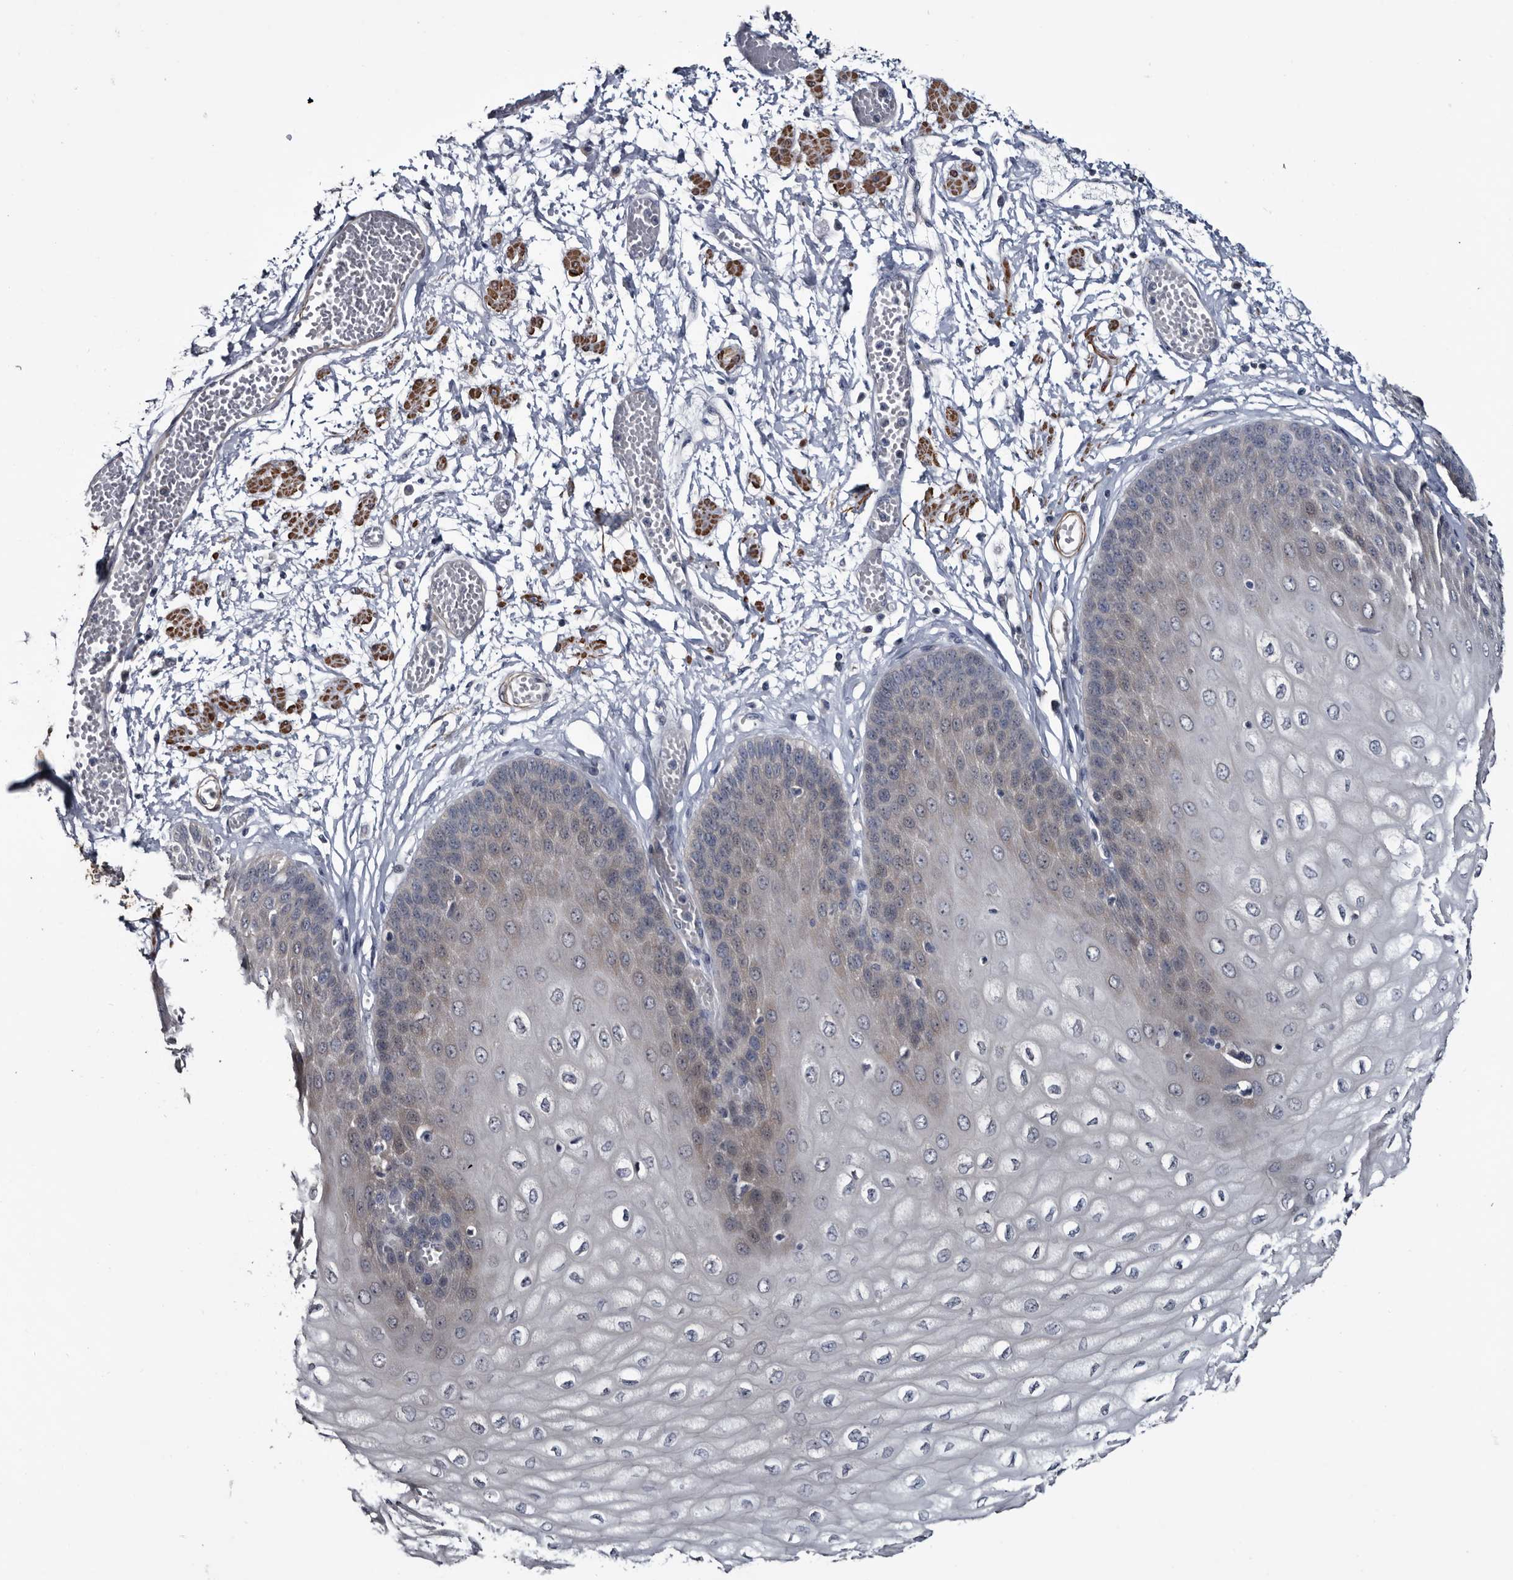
{"staining": {"intensity": "weak", "quantity": "<25%", "location": "cytoplasmic/membranous"}, "tissue": "esophagus", "cell_type": "Squamous epithelial cells", "image_type": "normal", "snomed": [{"axis": "morphology", "description": "Normal tissue, NOS"}, {"axis": "topography", "description": "Esophagus"}], "caption": "Histopathology image shows no protein staining in squamous epithelial cells of normal esophagus.", "gene": "IARS1", "patient": {"sex": "male", "age": 60}}